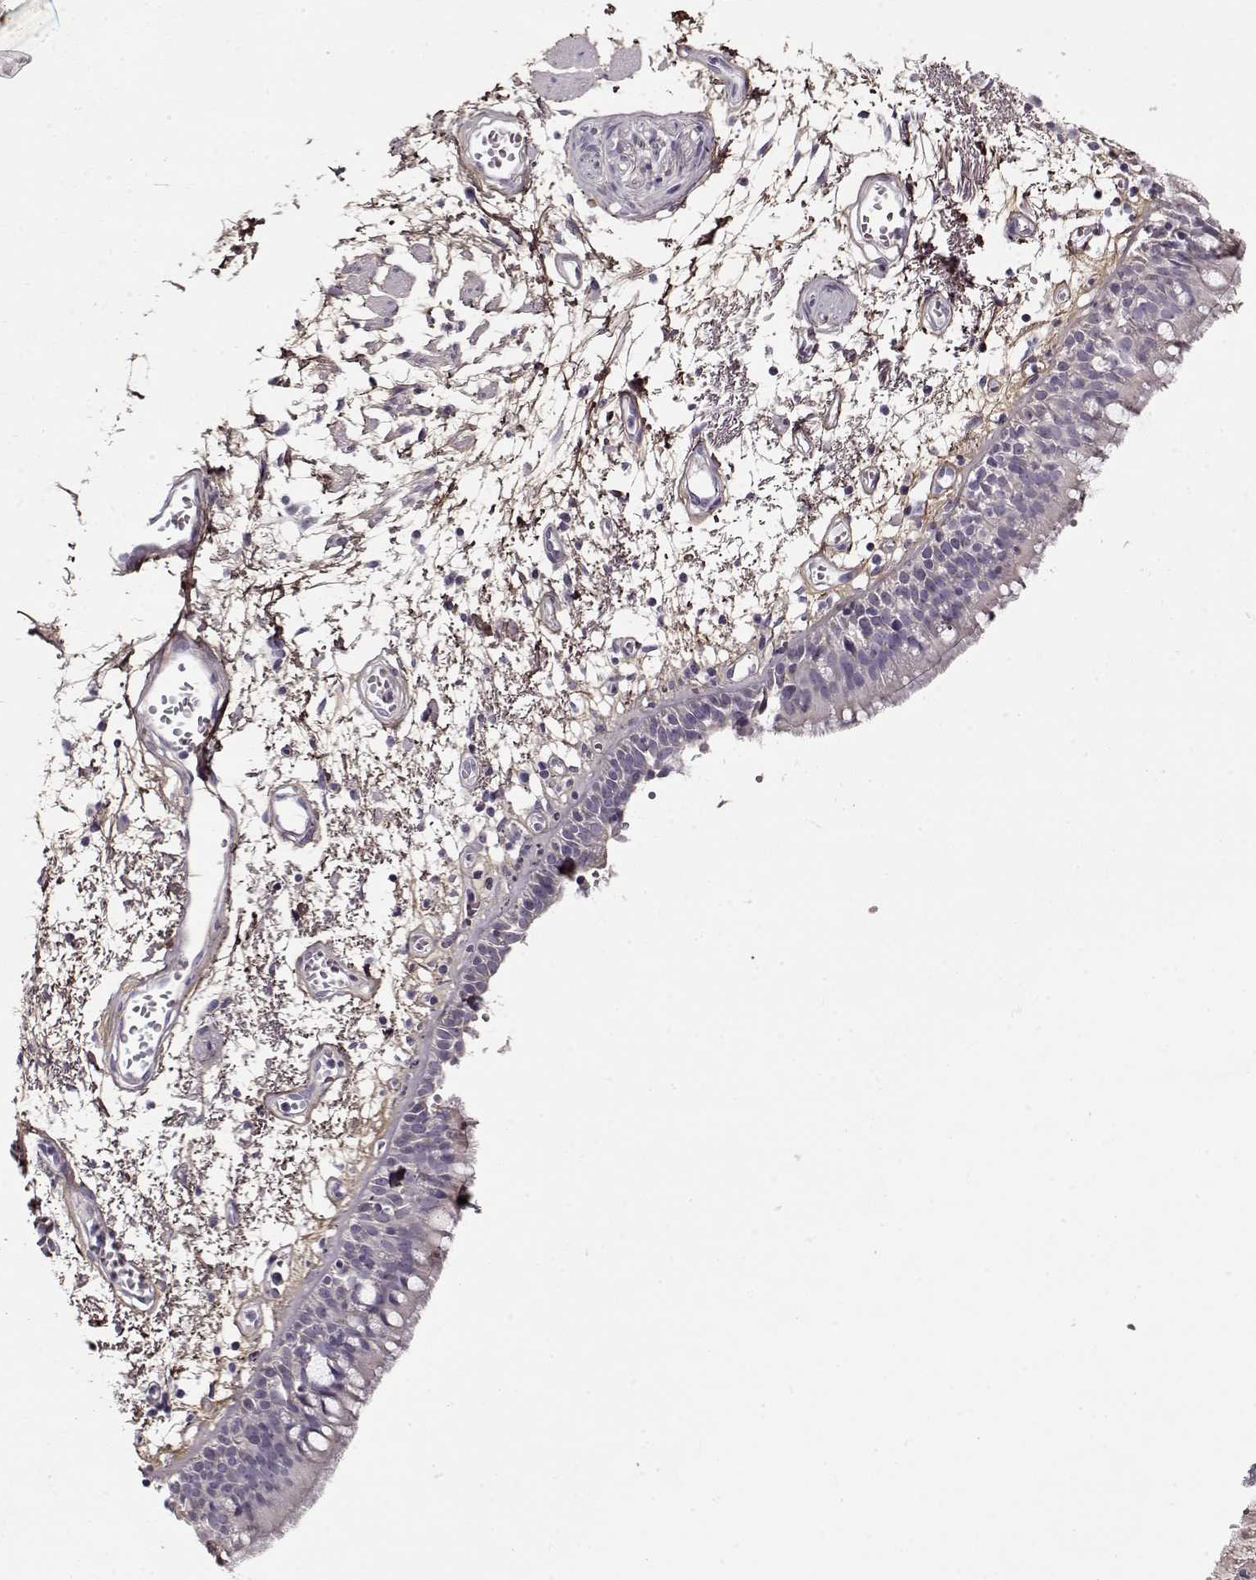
{"staining": {"intensity": "negative", "quantity": "none", "location": "none"}, "tissue": "bronchus", "cell_type": "Respiratory epithelial cells", "image_type": "normal", "snomed": [{"axis": "morphology", "description": "Normal tissue, NOS"}, {"axis": "morphology", "description": "Squamous cell carcinoma, NOS"}, {"axis": "topography", "description": "Cartilage tissue"}, {"axis": "topography", "description": "Bronchus"}, {"axis": "topography", "description": "Lung"}], "caption": "Image shows no significant protein staining in respiratory epithelial cells of benign bronchus.", "gene": "LUM", "patient": {"sex": "male", "age": 66}}